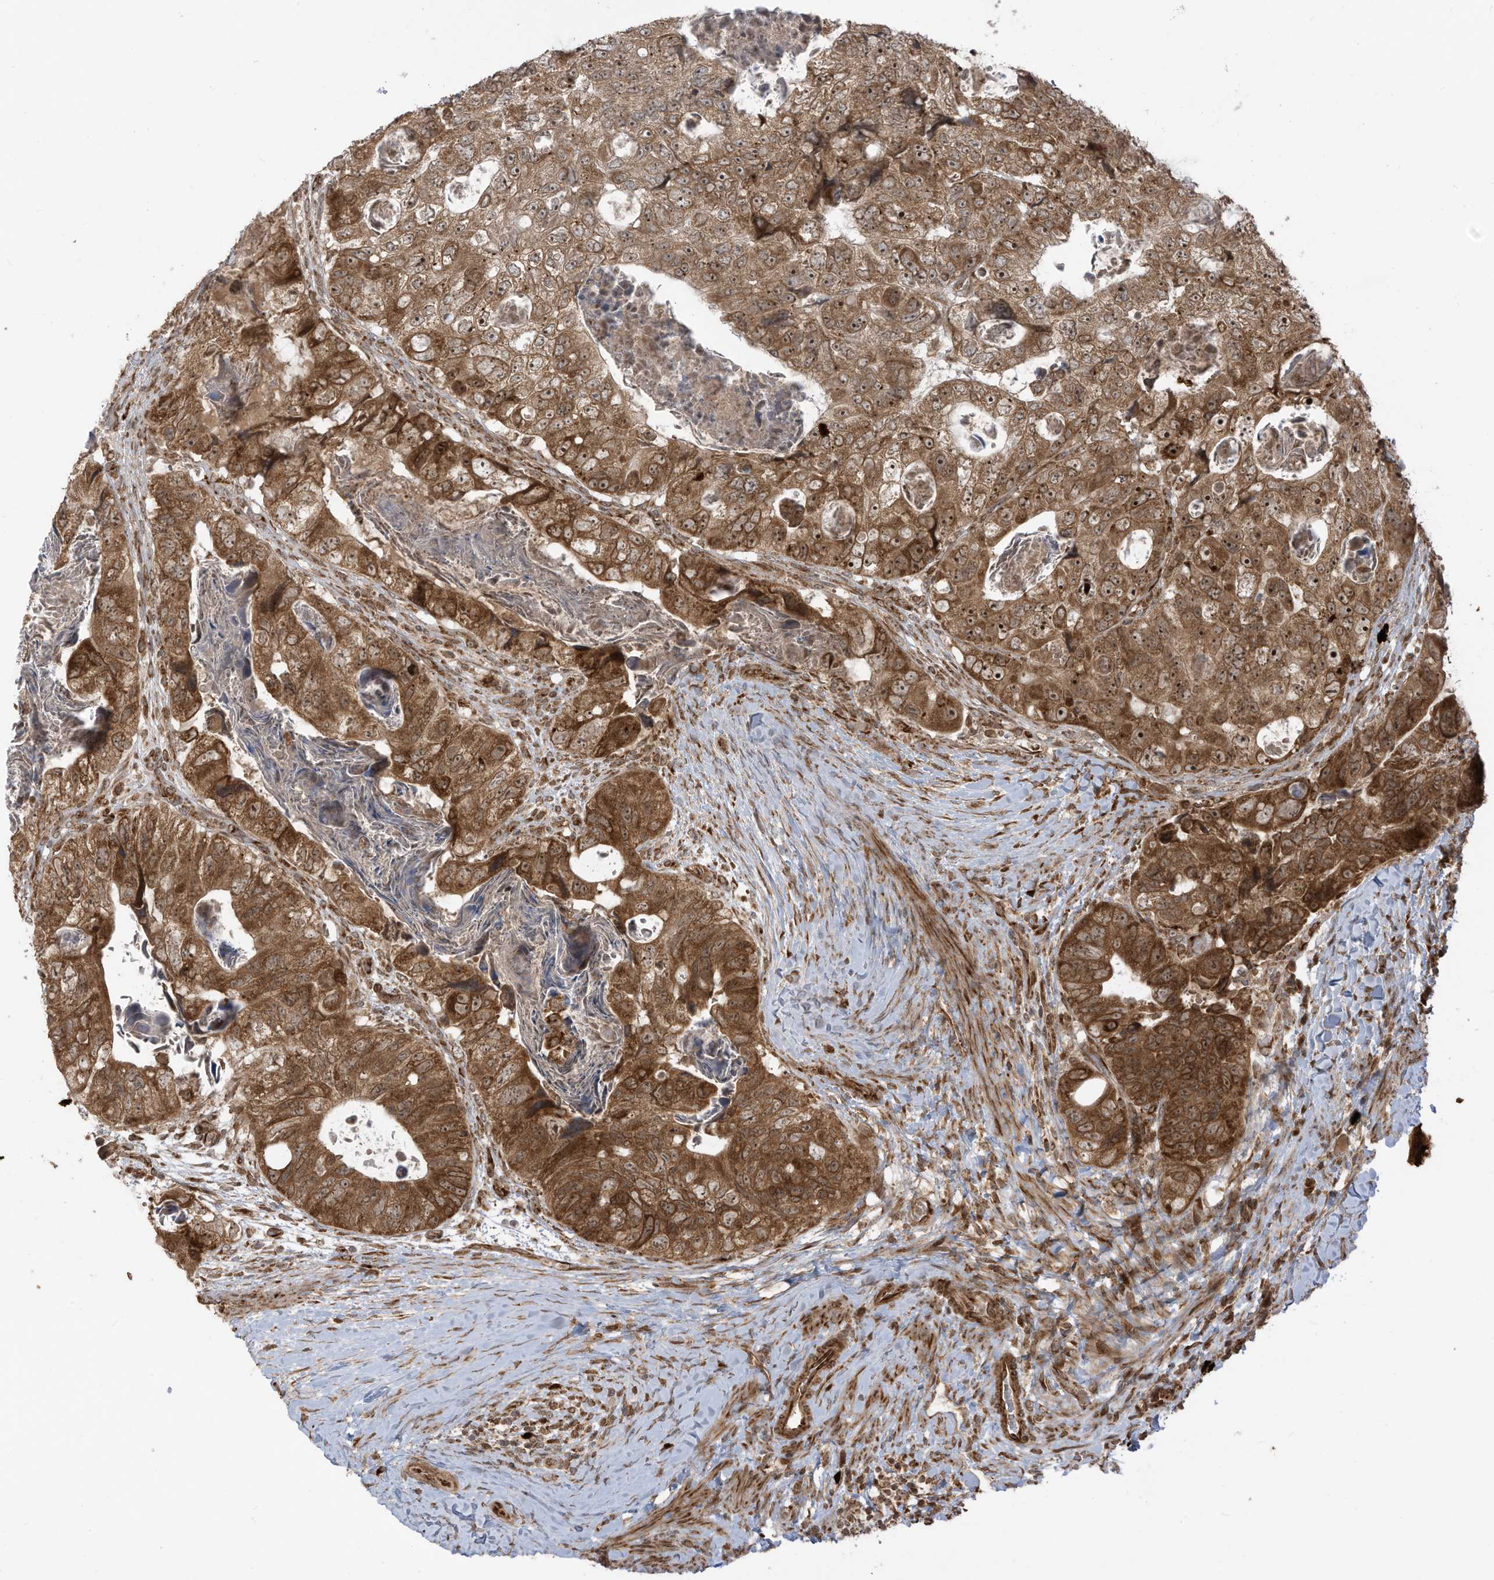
{"staining": {"intensity": "moderate", "quantity": ">75%", "location": "cytoplasmic/membranous,nuclear"}, "tissue": "colorectal cancer", "cell_type": "Tumor cells", "image_type": "cancer", "snomed": [{"axis": "morphology", "description": "Adenocarcinoma, NOS"}, {"axis": "topography", "description": "Rectum"}], "caption": "Tumor cells exhibit medium levels of moderate cytoplasmic/membranous and nuclear expression in about >75% of cells in colorectal adenocarcinoma.", "gene": "TRIM67", "patient": {"sex": "male", "age": 59}}